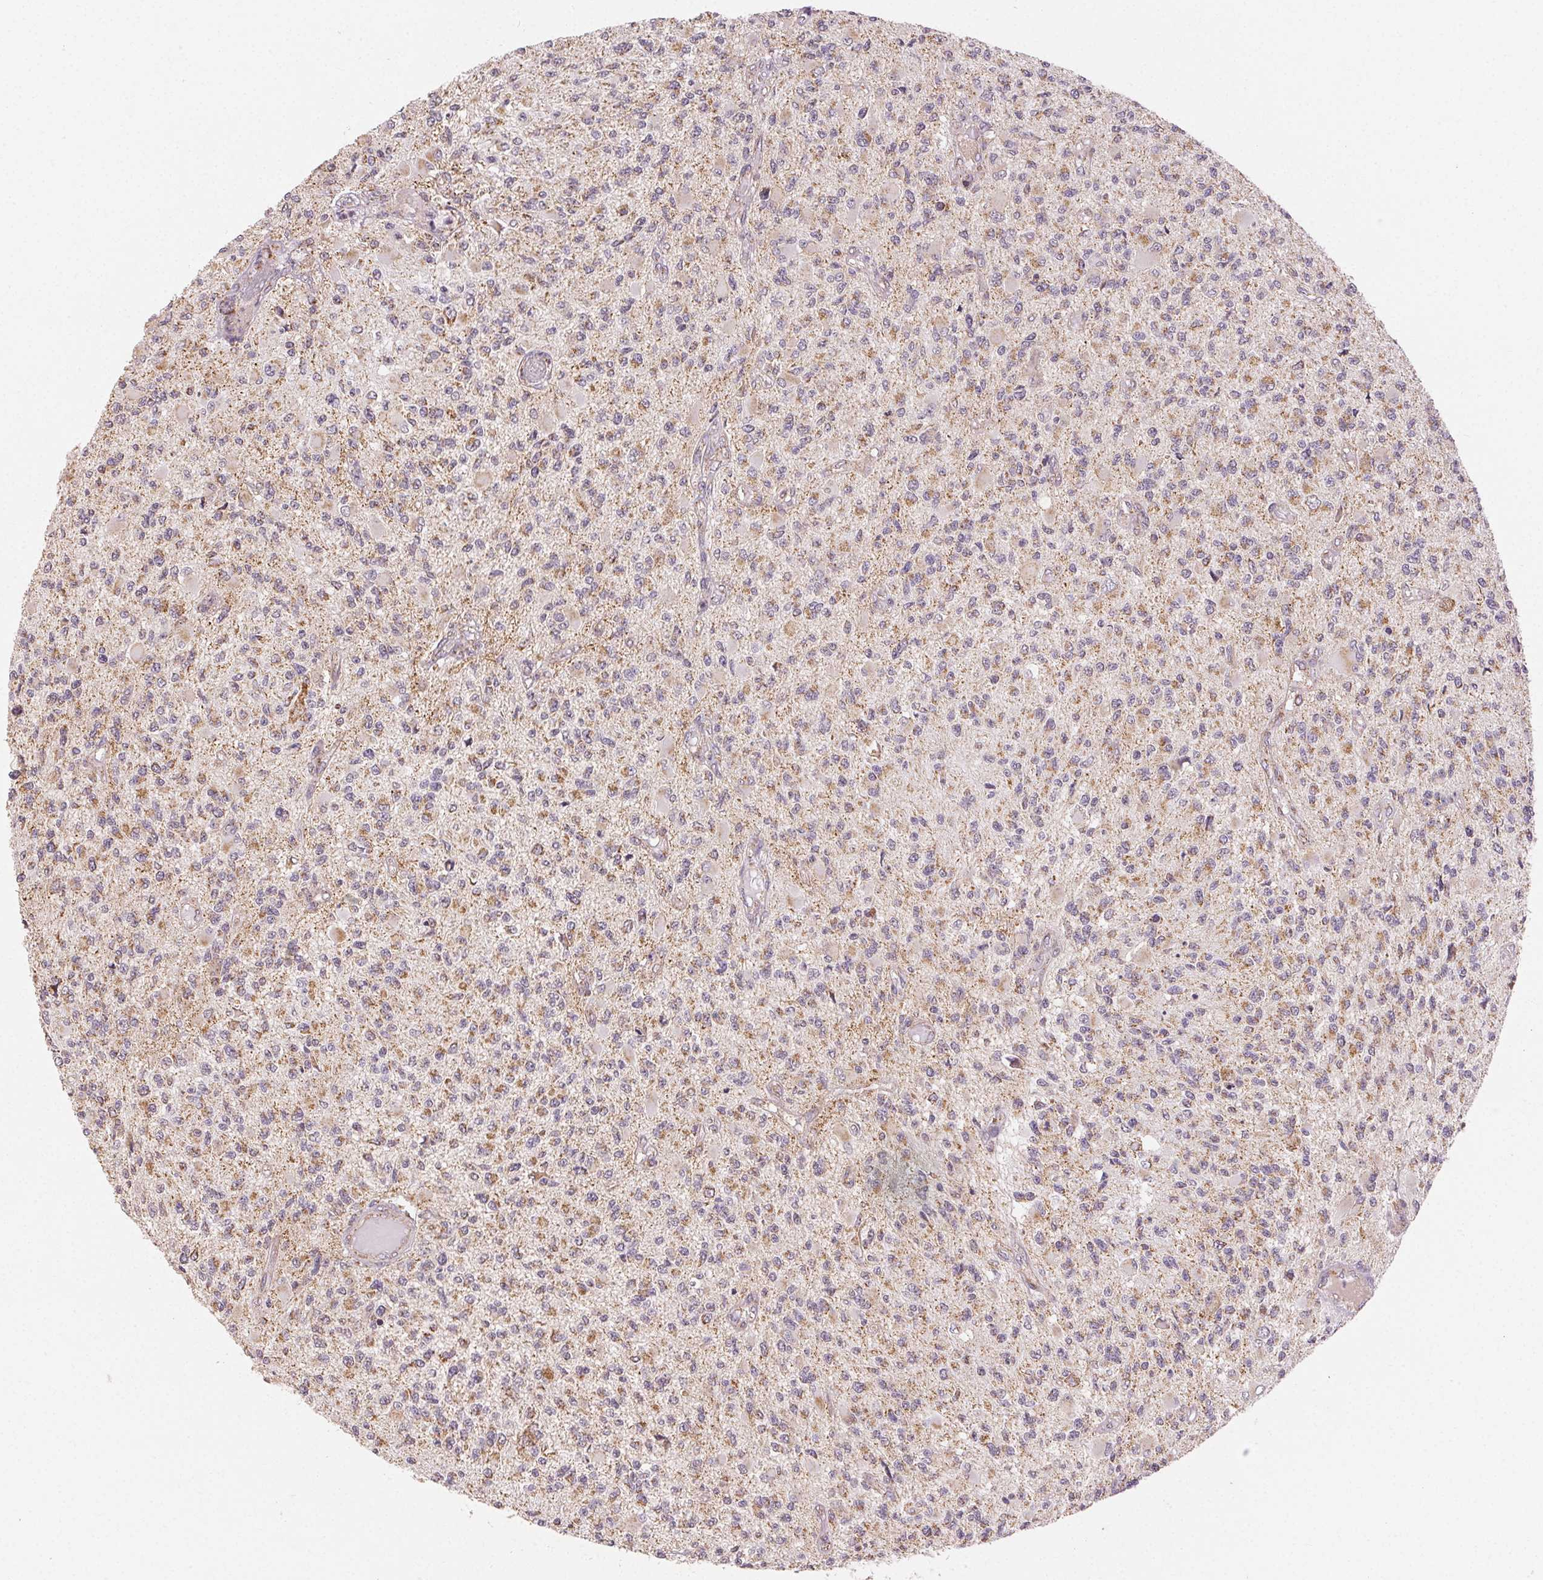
{"staining": {"intensity": "moderate", "quantity": "<25%", "location": "cytoplasmic/membranous"}, "tissue": "glioma", "cell_type": "Tumor cells", "image_type": "cancer", "snomed": [{"axis": "morphology", "description": "Glioma, malignant, High grade"}, {"axis": "topography", "description": "Brain"}], "caption": "This photomicrograph shows glioma stained with immunohistochemistry to label a protein in brown. The cytoplasmic/membranous of tumor cells show moderate positivity for the protein. Nuclei are counter-stained blue.", "gene": "CLASP1", "patient": {"sex": "female", "age": 63}}